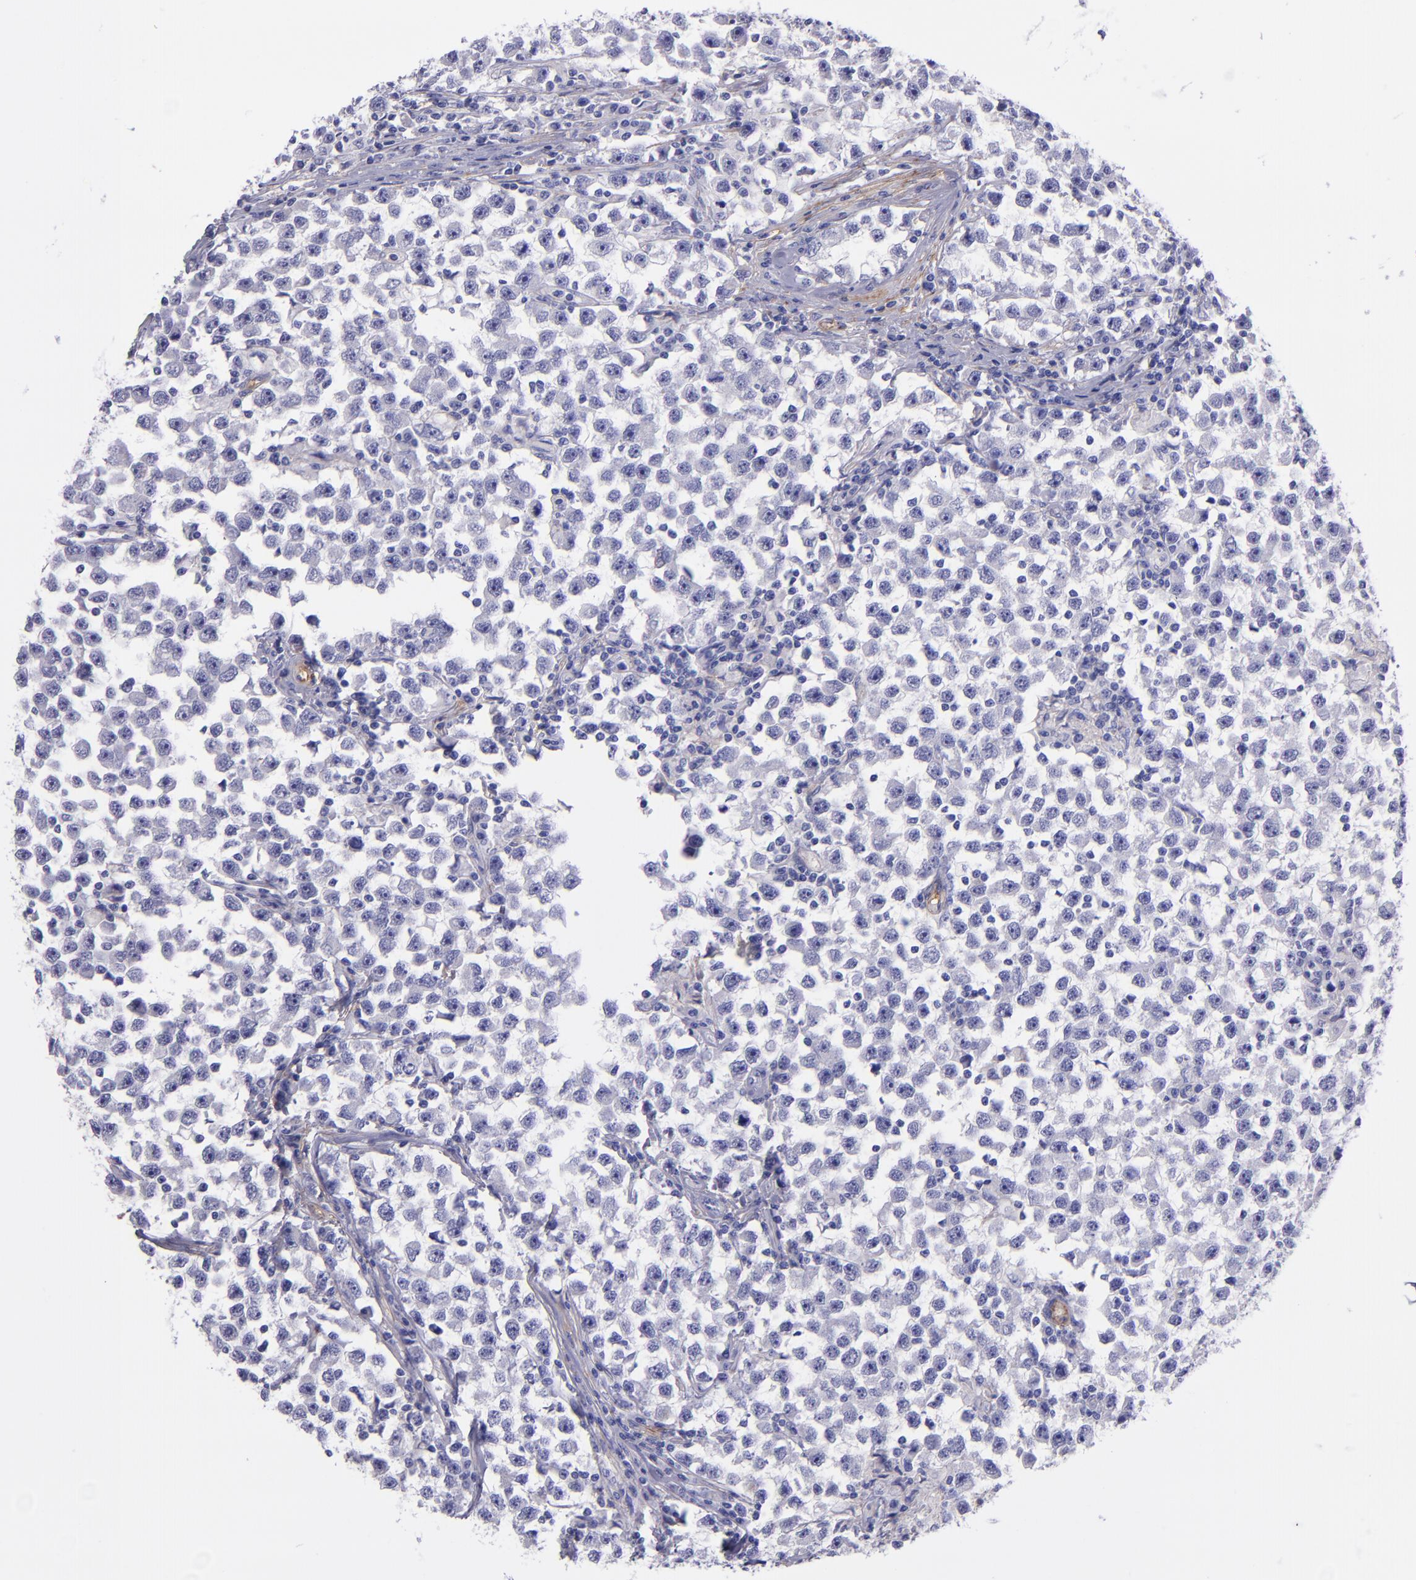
{"staining": {"intensity": "negative", "quantity": "none", "location": "none"}, "tissue": "testis cancer", "cell_type": "Tumor cells", "image_type": "cancer", "snomed": [{"axis": "morphology", "description": "Seminoma, NOS"}, {"axis": "topography", "description": "Testis"}], "caption": "A histopathology image of testis cancer stained for a protein shows no brown staining in tumor cells.", "gene": "ITGAV", "patient": {"sex": "male", "age": 33}}